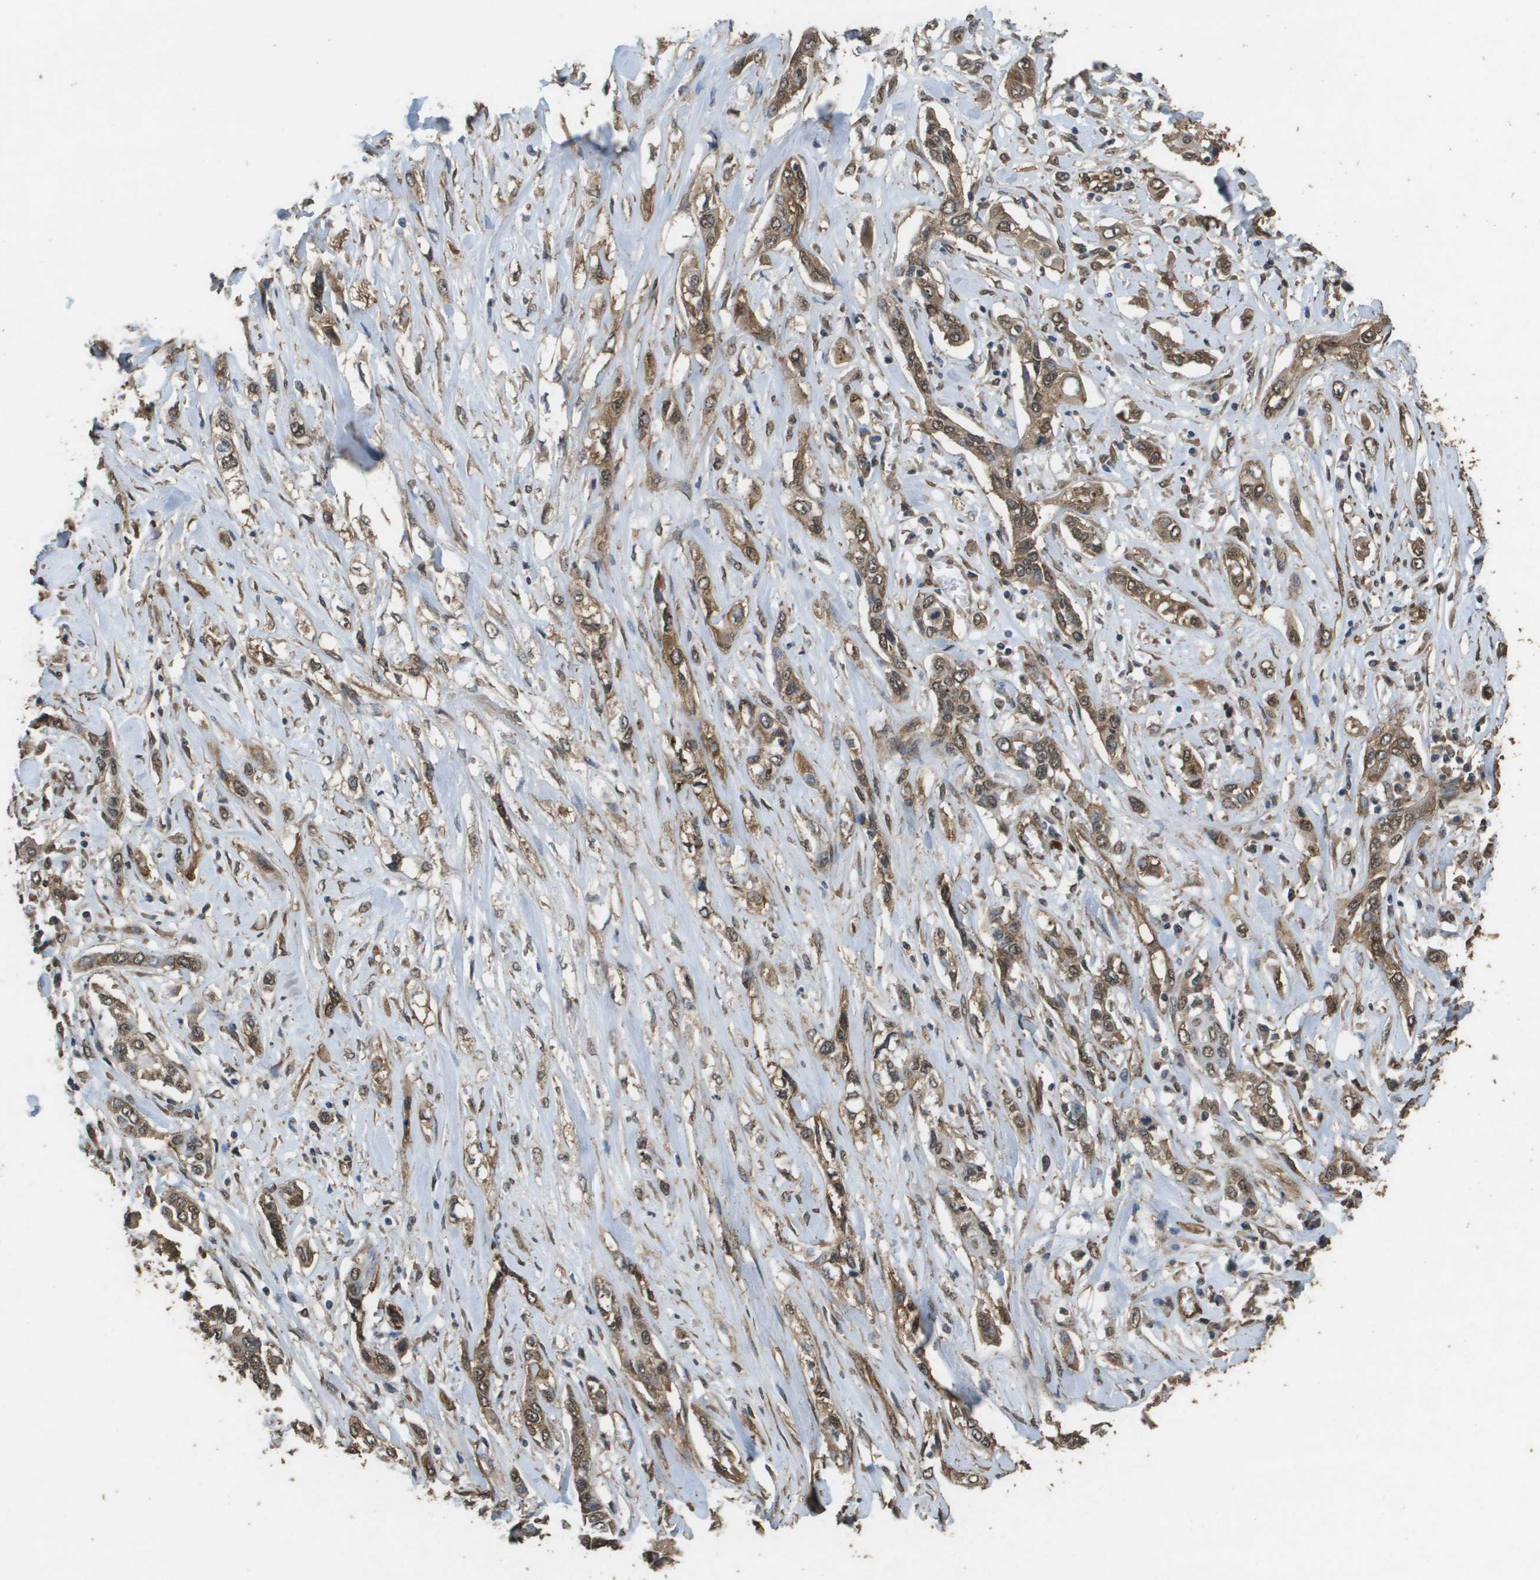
{"staining": {"intensity": "moderate", "quantity": ">75%", "location": "cytoplasmic/membranous,nuclear"}, "tissue": "lung cancer", "cell_type": "Tumor cells", "image_type": "cancer", "snomed": [{"axis": "morphology", "description": "Squamous cell carcinoma, NOS"}, {"axis": "topography", "description": "Lung"}], "caption": "This is a micrograph of immunohistochemistry (IHC) staining of lung squamous cell carcinoma, which shows moderate expression in the cytoplasmic/membranous and nuclear of tumor cells.", "gene": "AAMP", "patient": {"sex": "male", "age": 71}}